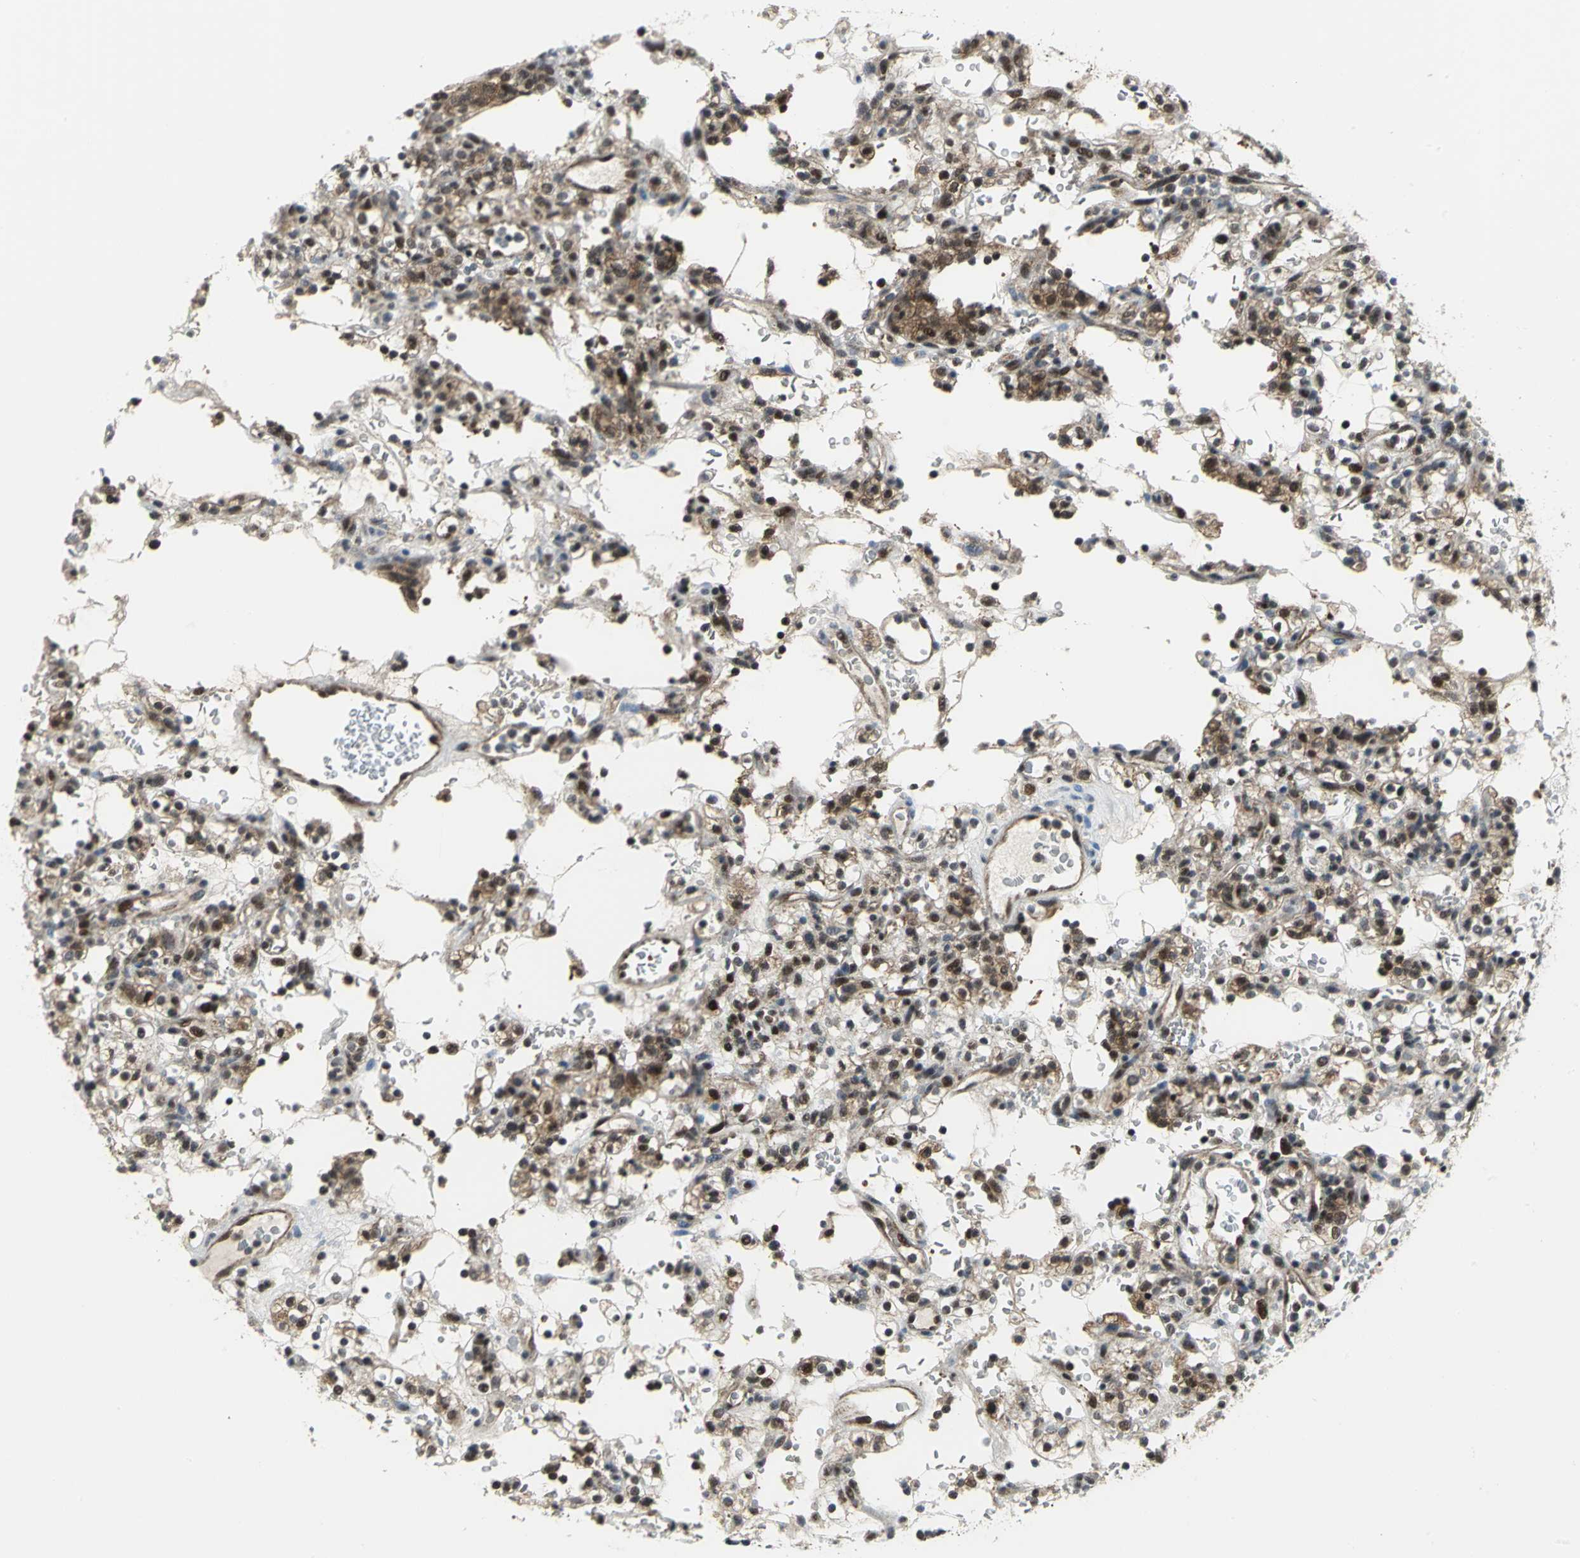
{"staining": {"intensity": "moderate", "quantity": "25%-75%", "location": "cytoplasmic/membranous,nuclear"}, "tissue": "renal cancer", "cell_type": "Tumor cells", "image_type": "cancer", "snomed": [{"axis": "morphology", "description": "Normal tissue, NOS"}, {"axis": "morphology", "description": "Adenocarcinoma, NOS"}, {"axis": "topography", "description": "Kidney"}], "caption": "A micrograph of adenocarcinoma (renal) stained for a protein shows moderate cytoplasmic/membranous and nuclear brown staining in tumor cells.", "gene": "PSMA4", "patient": {"sex": "female", "age": 72}}